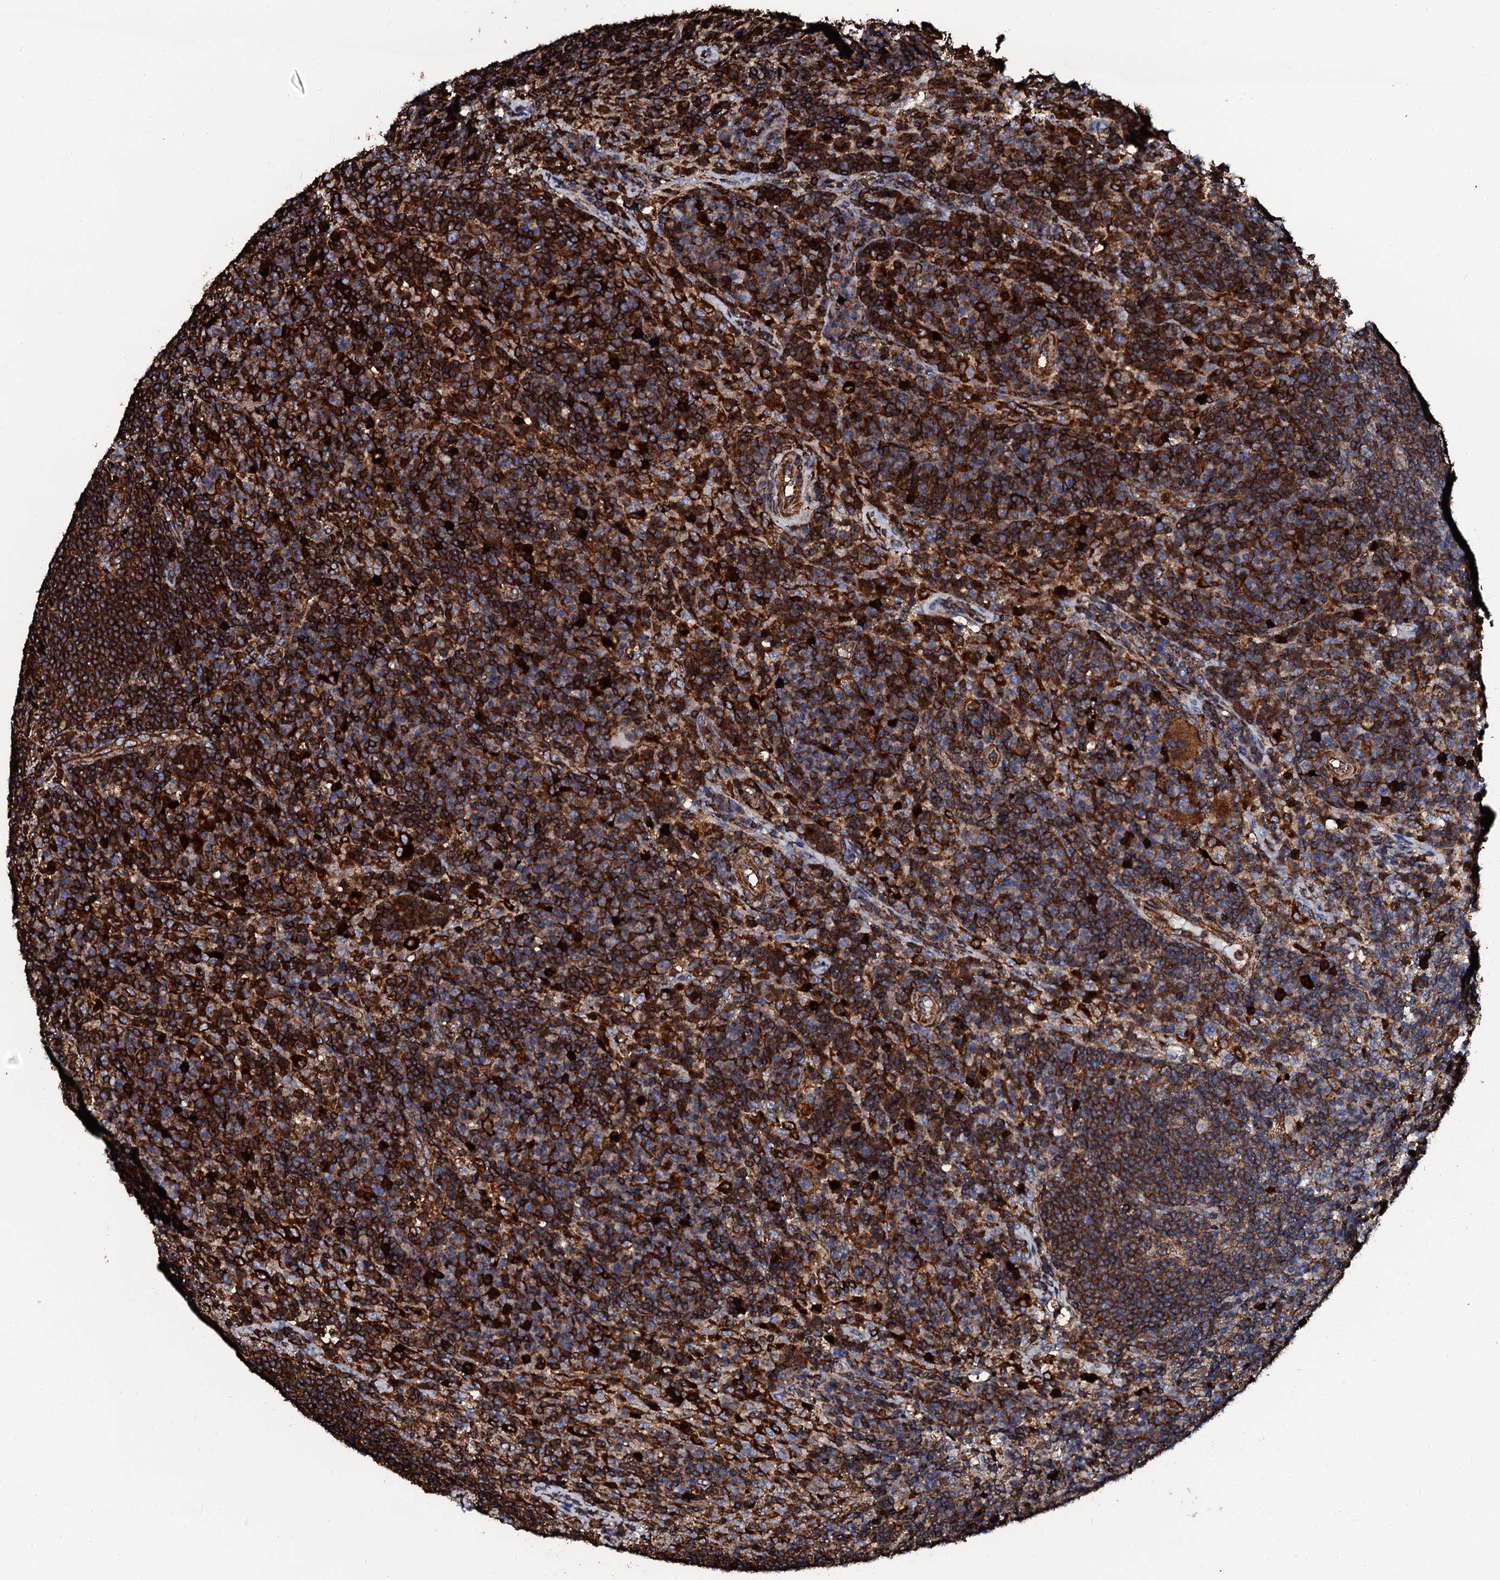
{"staining": {"intensity": "moderate", "quantity": ">75%", "location": "cytoplasmic/membranous"}, "tissue": "lymph node", "cell_type": "Germinal center cells", "image_type": "normal", "snomed": [{"axis": "morphology", "description": "Normal tissue, NOS"}, {"axis": "topography", "description": "Lymph node"}], "caption": "An image of lymph node stained for a protein exhibits moderate cytoplasmic/membranous brown staining in germinal center cells.", "gene": "INTS10", "patient": {"sex": "female", "age": 70}}